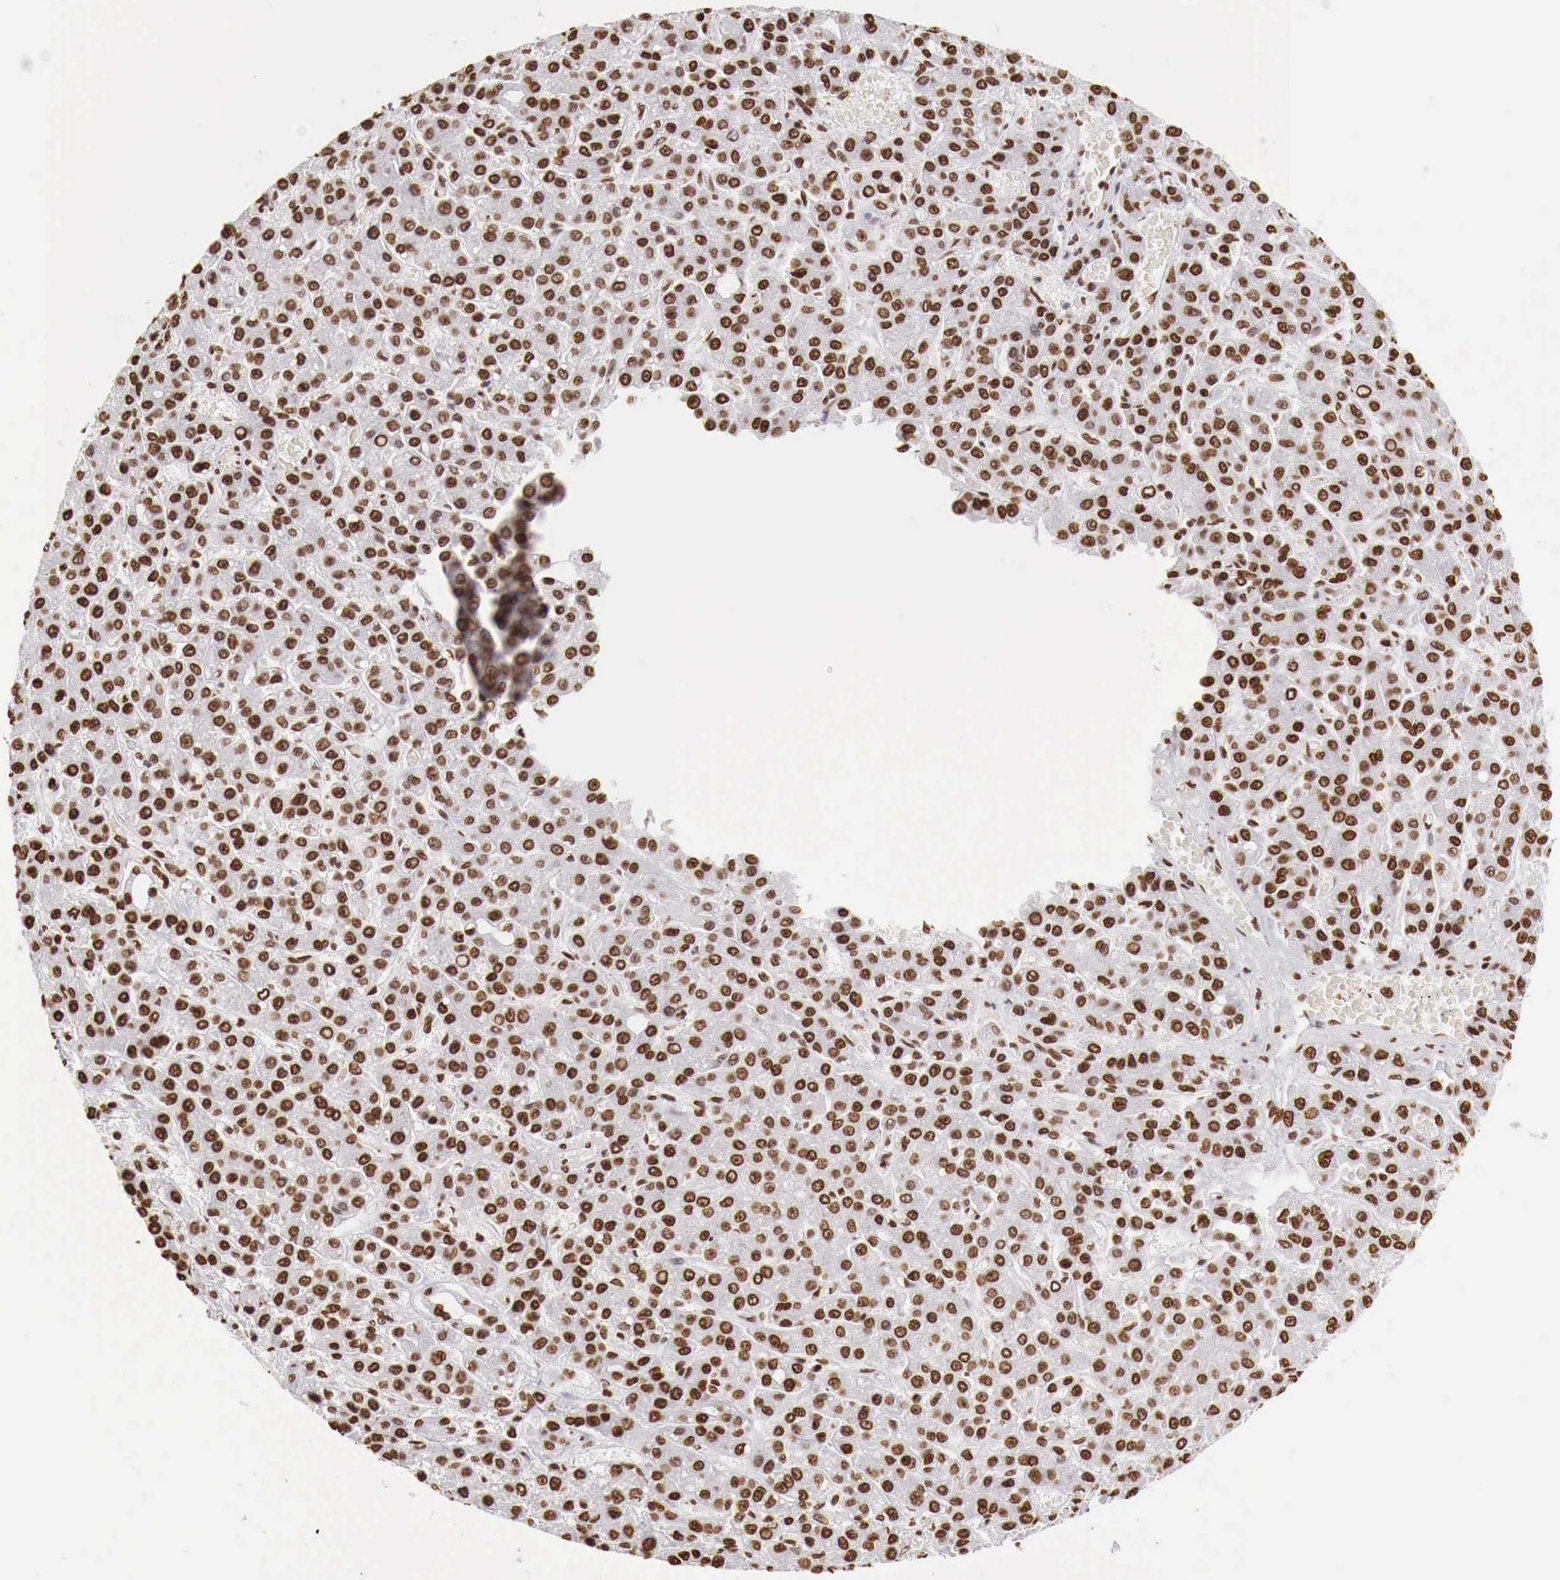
{"staining": {"intensity": "strong", "quantity": ">75%", "location": "nuclear"}, "tissue": "liver cancer", "cell_type": "Tumor cells", "image_type": "cancer", "snomed": [{"axis": "morphology", "description": "Carcinoma, Hepatocellular, NOS"}, {"axis": "topography", "description": "Liver"}], "caption": "Tumor cells reveal high levels of strong nuclear staining in approximately >75% of cells in human liver cancer (hepatocellular carcinoma).", "gene": "DKC1", "patient": {"sex": "male", "age": 69}}